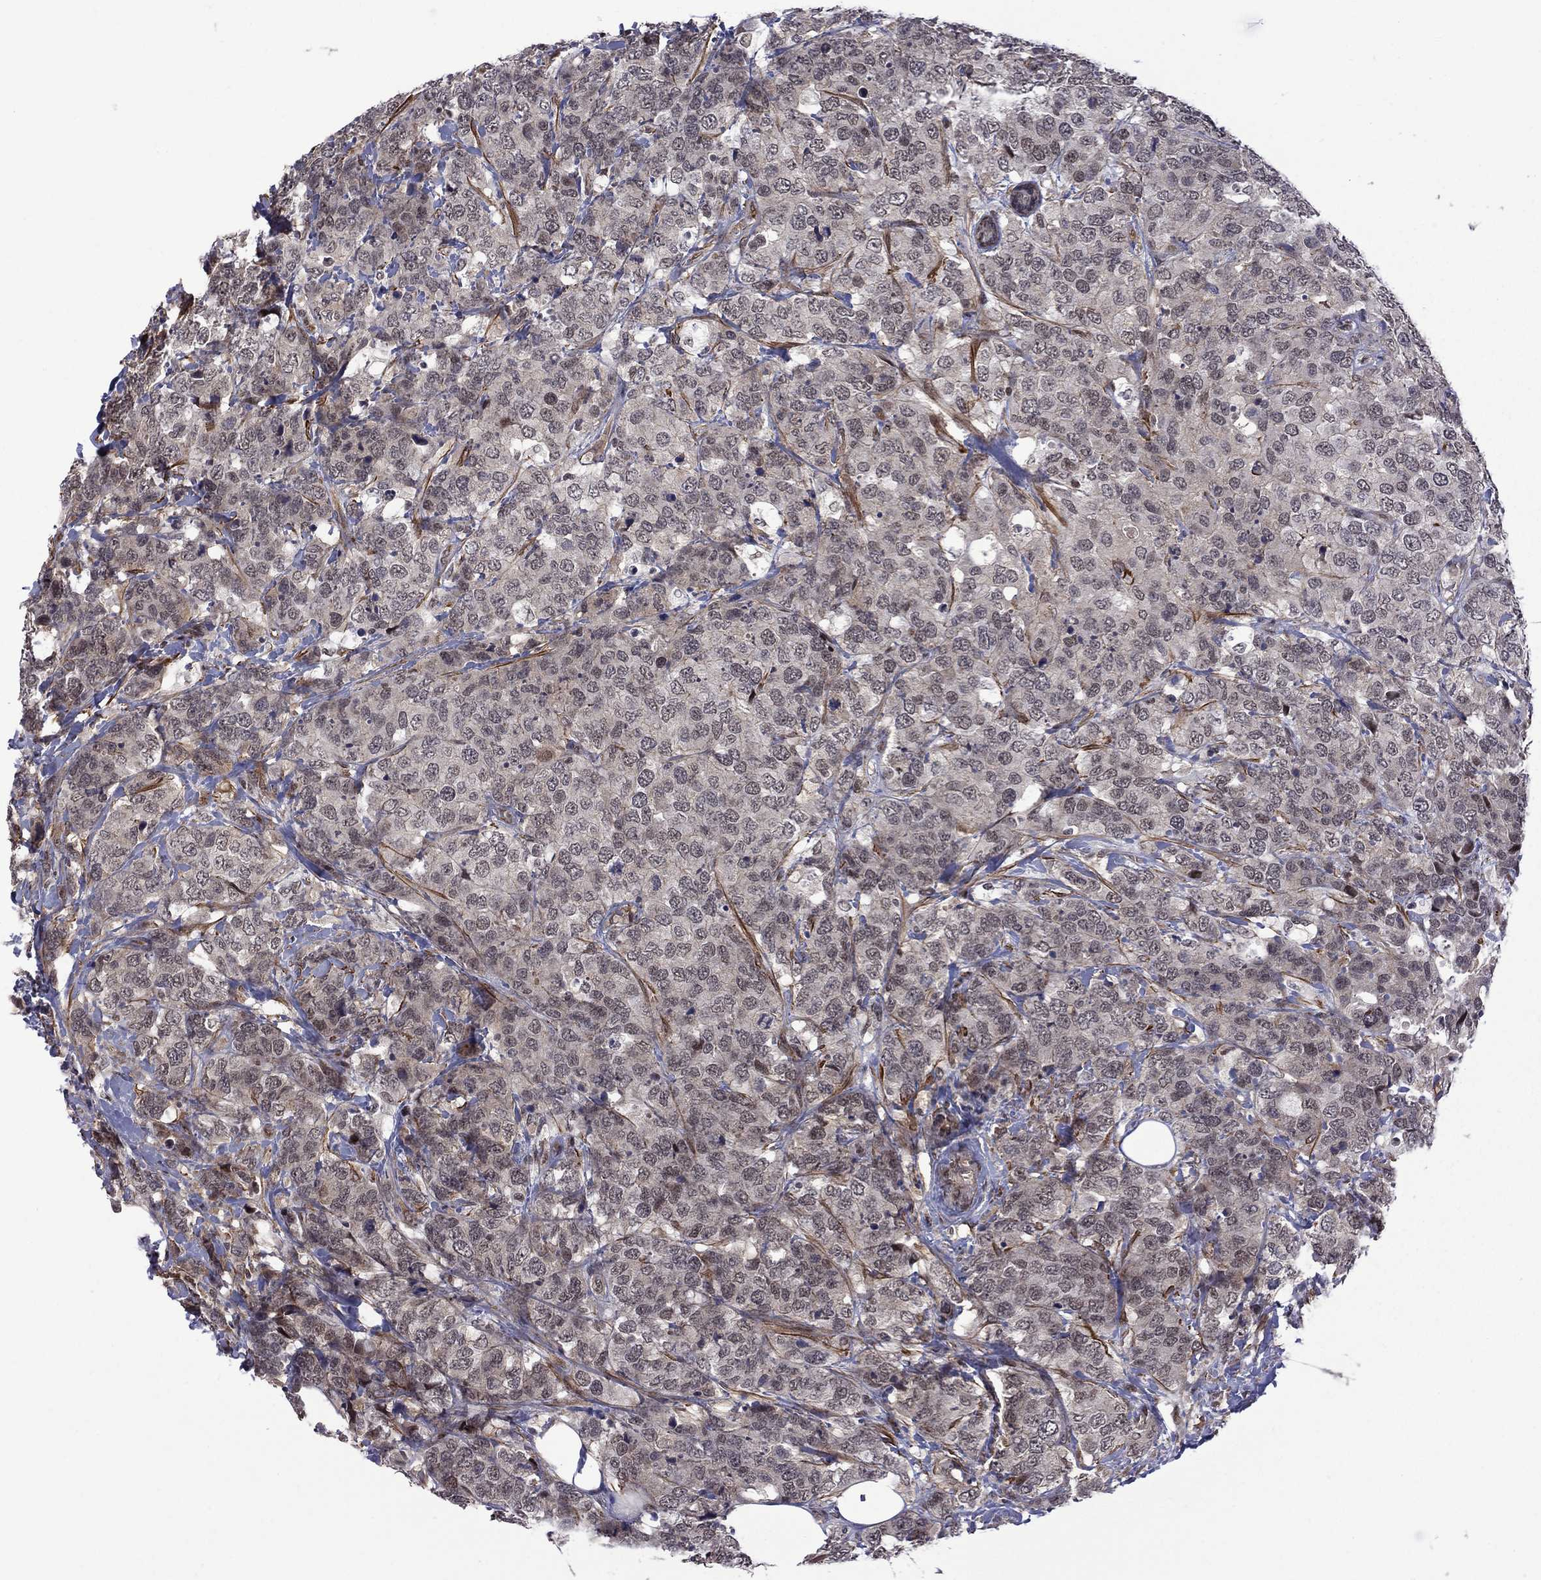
{"staining": {"intensity": "negative", "quantity": "none", "location": "none"}, "tissue": "breast cancer", "cell_type": "Tumor cells", "image_type": "cancer", "snomed": [{"axis": "morphology", "description": "Lobular carcinoma"}, {"axis": "topography", "description": "Breast"}], "caption": "IHC of lobular carcinoma (breast) reveals no expression in tumor cells. Nuclei are stained in blue.", "gene": "BRF1", "patient": {"sex": "female", "age": 59}}